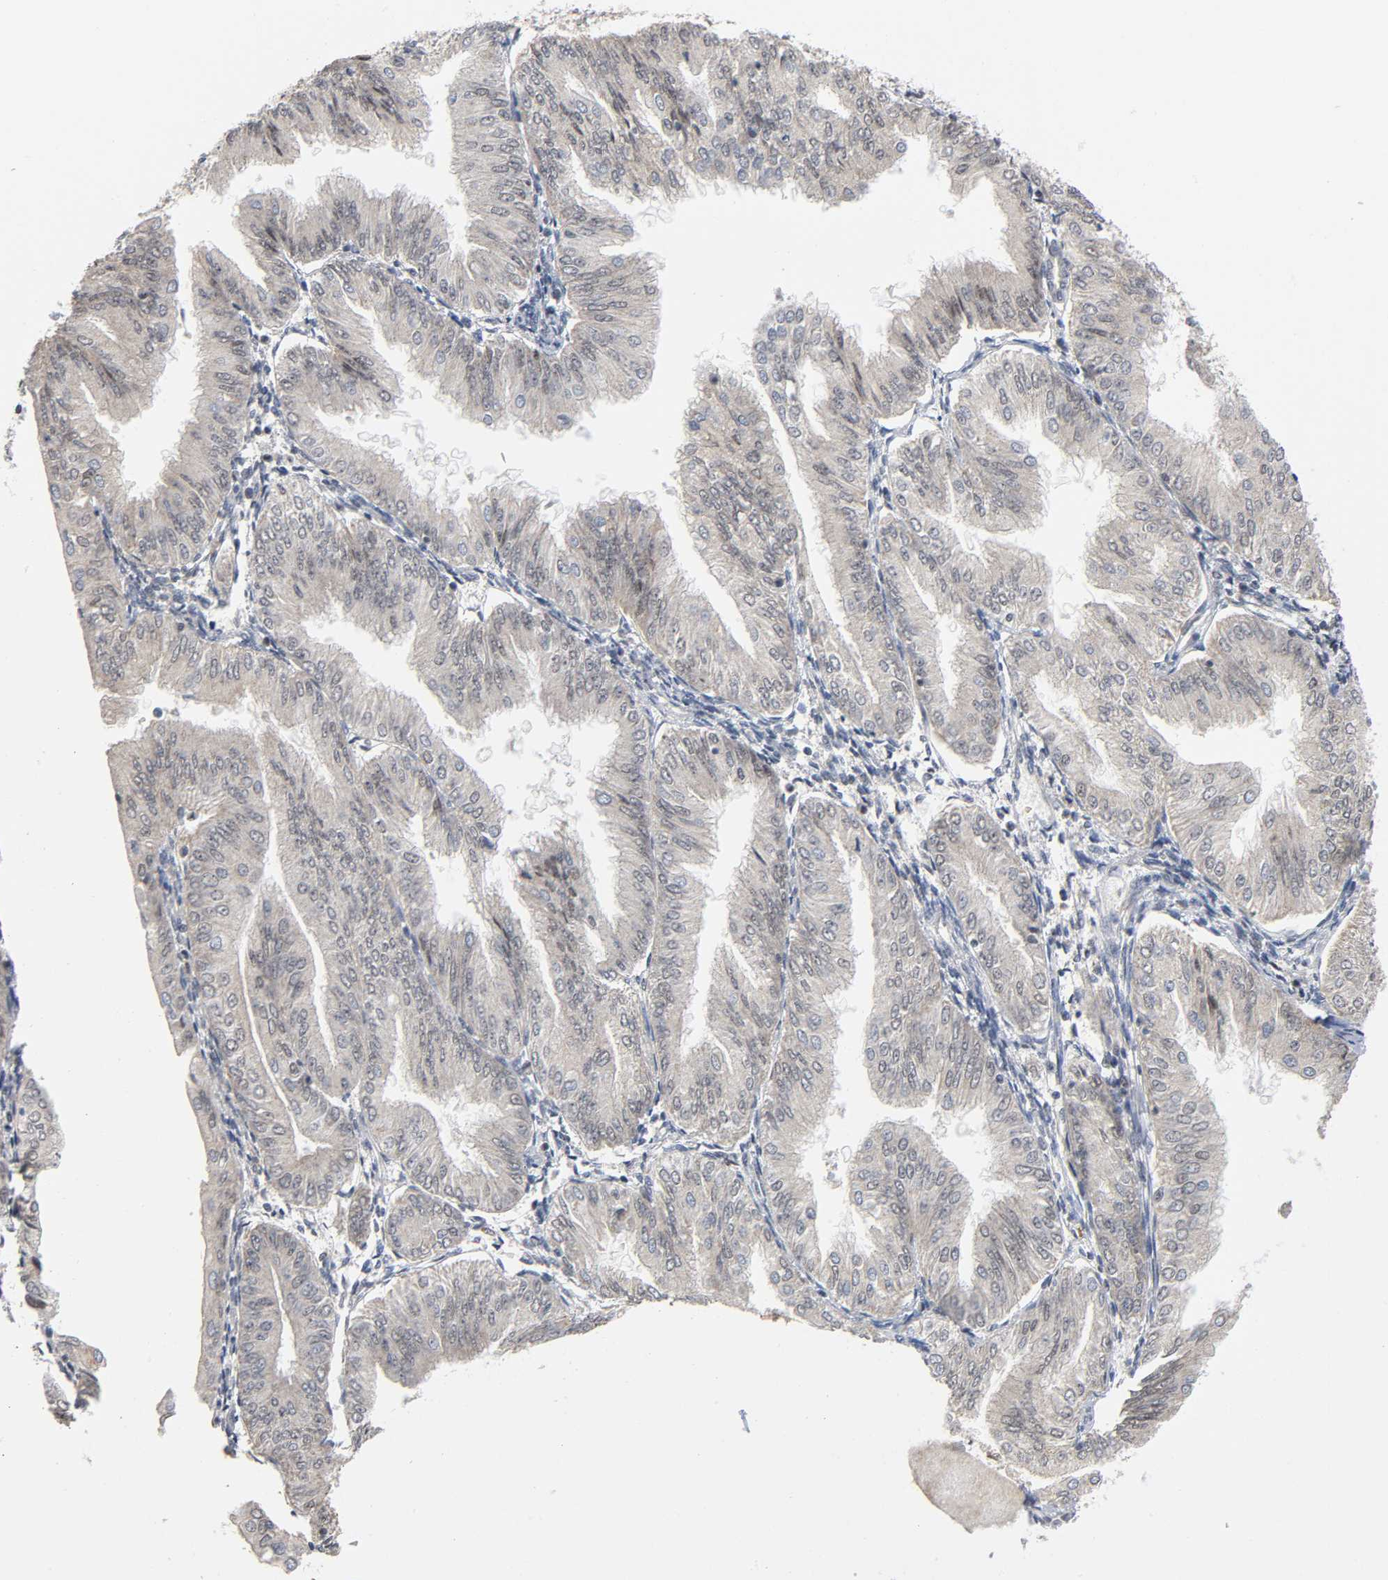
{"staining": {"intensity": "weak", "quantity": "<25%", "location": "cytoplasmic/membranous,nuclear"}, "tissue": "endometrial cancer", "cell_type": "Tumor cells", "image_type": "cancer", "snomed": [{"axis": "morphology", "description": "Adenocarcinoma, NOS"}, {"axis": "topography", "description": "Endometrium"}], "caption": "This is a image of immunohistochemistry (IHC) staining of adenocarcinoma (endometrial), which shows no expression in tumor cells.", "gene": "KAT2B", "patient": {"sex": "female", "age": 53}}